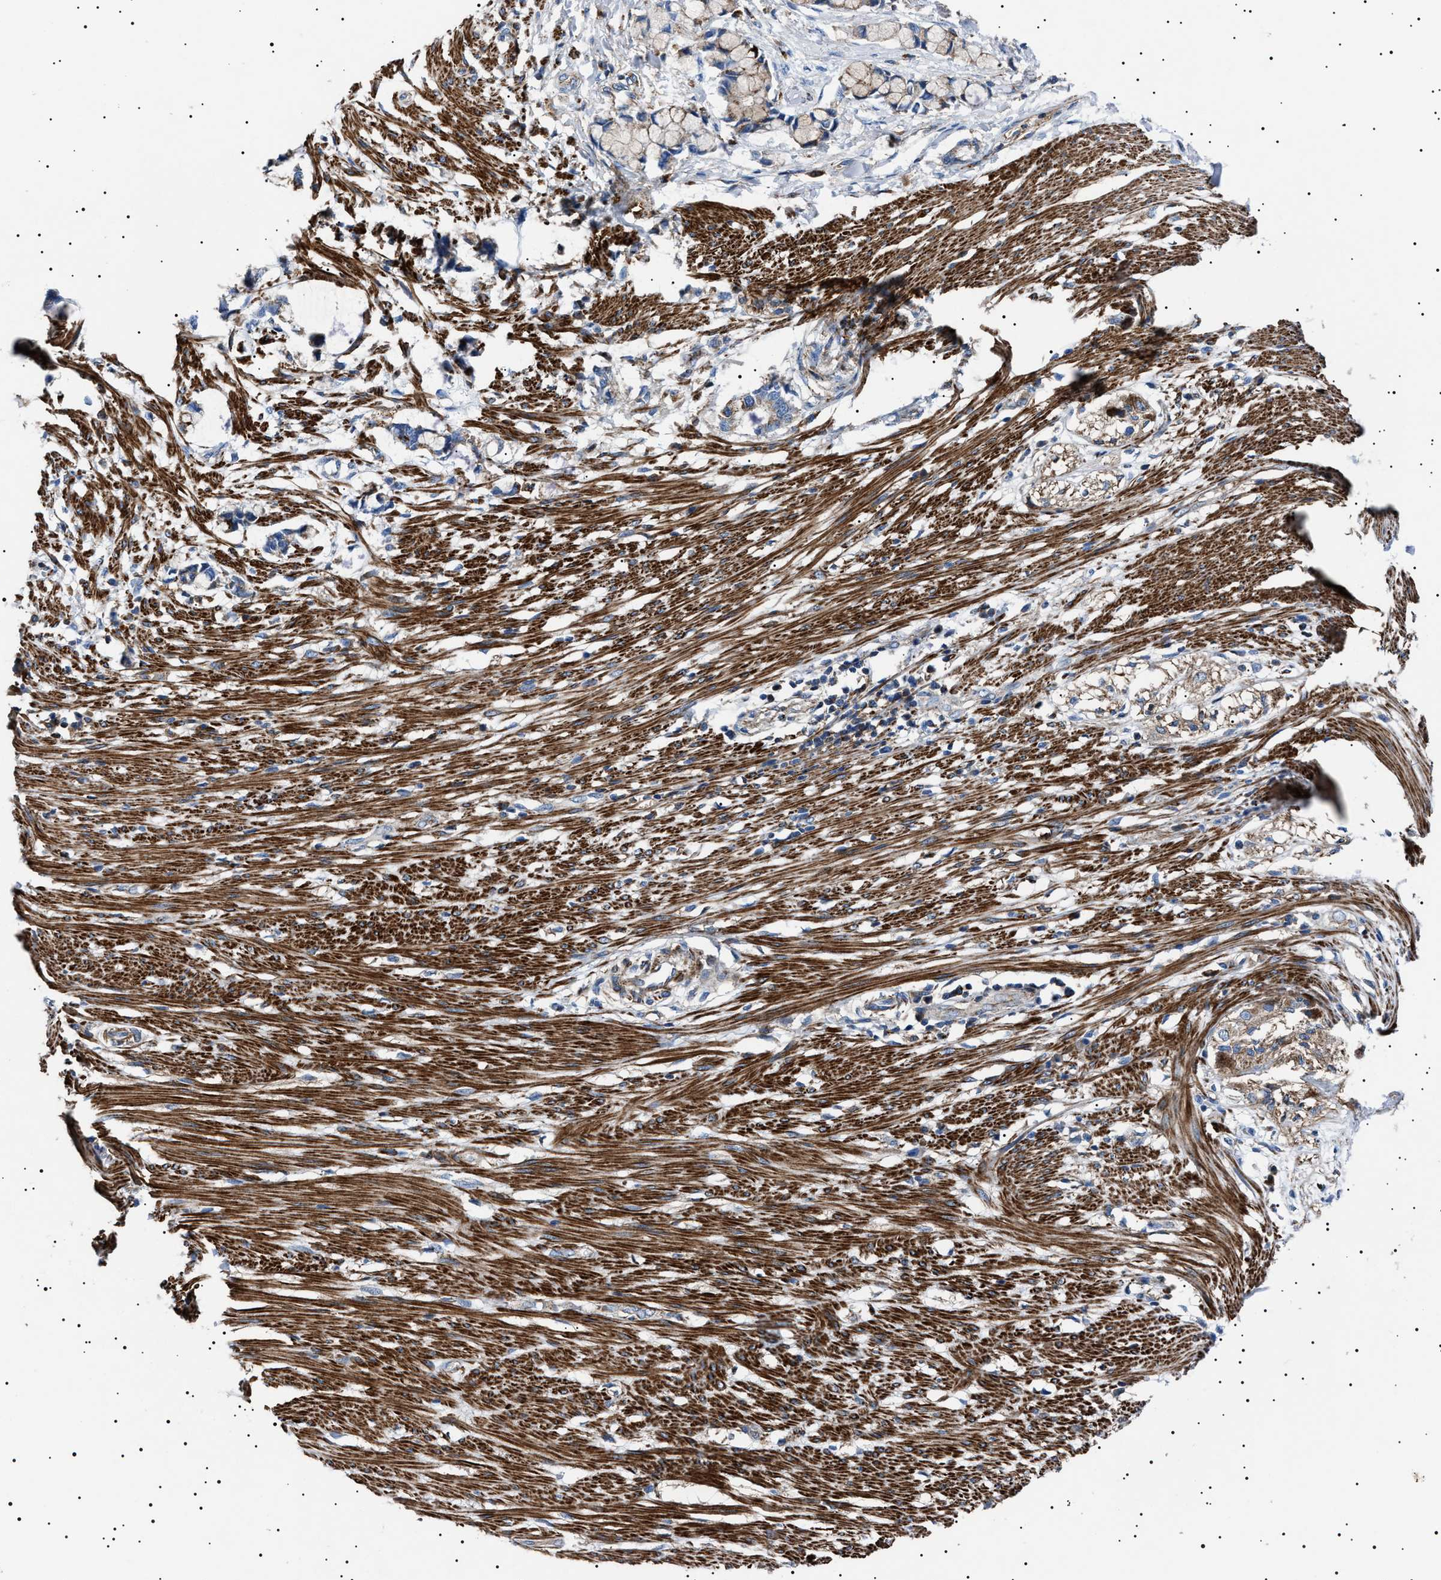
{"staining": {"intensity": "strong", "quantity": ">75%", "location": "cytoplasmic/membranous"}, "tissue": "smooth muscle", "cell_type": "Smooth muscle cells", "image_type": "normal", "snomed": [{"axis": "morphology", "description": "Normal tissue, NOS"}, {"axis": "morphology", "description": "Adenocarcinoma, NOS"}, {"axis": "topography", "description": "Smooth muscle"}, {"axis": "topography", "description": "Colon"}], "caption": "Brown immunohistochemical staining in normal human smooth muscle exhibits strong cytoplasmic/membranous expression in approximately >75% of smooth muscle cells. (DAB (3,3'-diaminobenzidine) IHC with brightfield microscopy, high magnification).", "gene": "NEU1", "patient": {"sex": "male", "age": 14}}